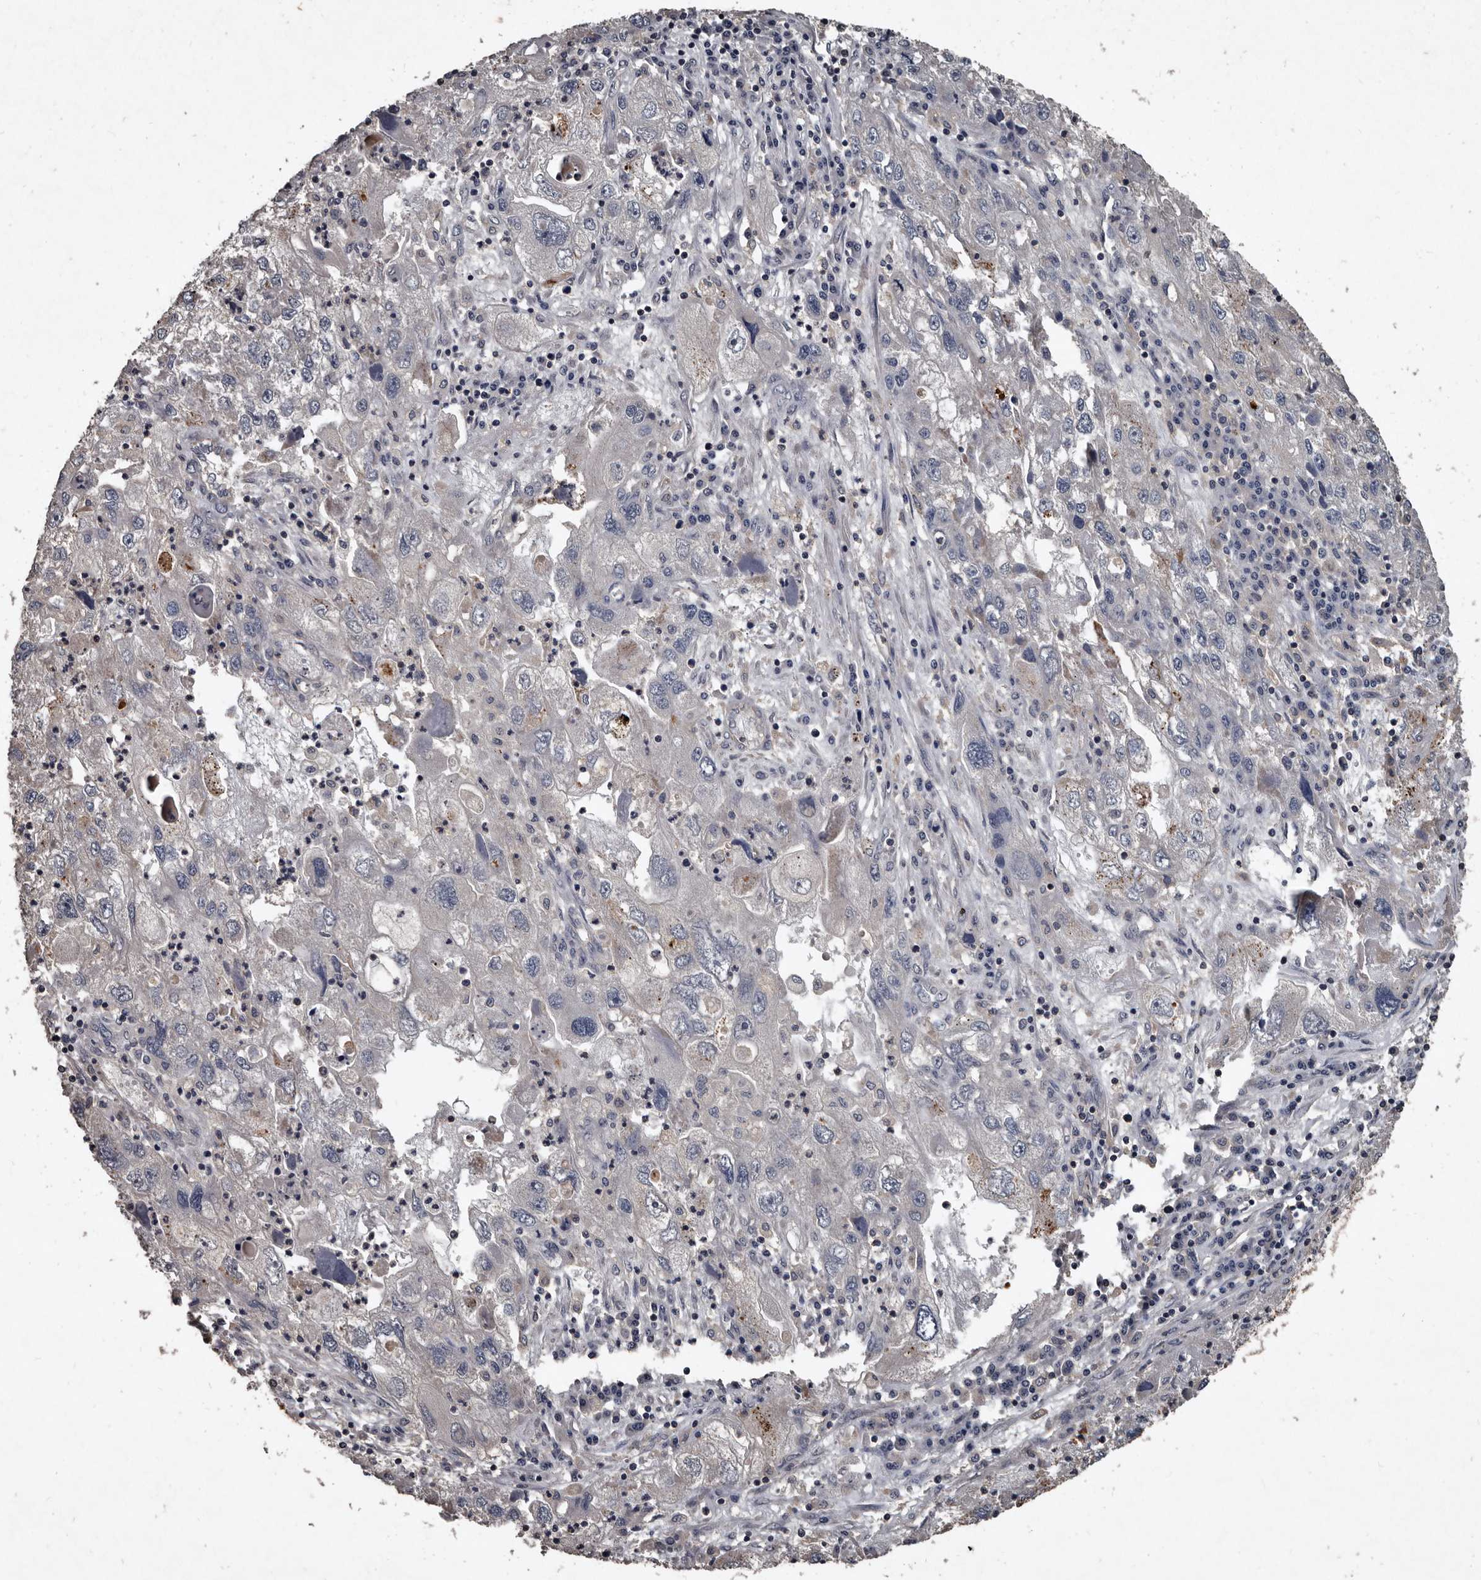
{"staining": {"intensity": "negative", "quantity": "none", "location": "none"}, "tissue": "endometrial cancer", "cell_type": "Tumor cells", "image_type": "cancer", "snomed": [{"axis": "morphology", "description": "Adenocarcinoma, NOS"}, {"axis": "topography", "description": "Endometrium"}], "caption": "The IHC histopathology image has no significant positivity in tumor cells of adenocarcinoma (endometrial) tissue.", "gene": "GREB1", "patient": {"sex": "female", "age": 49}}